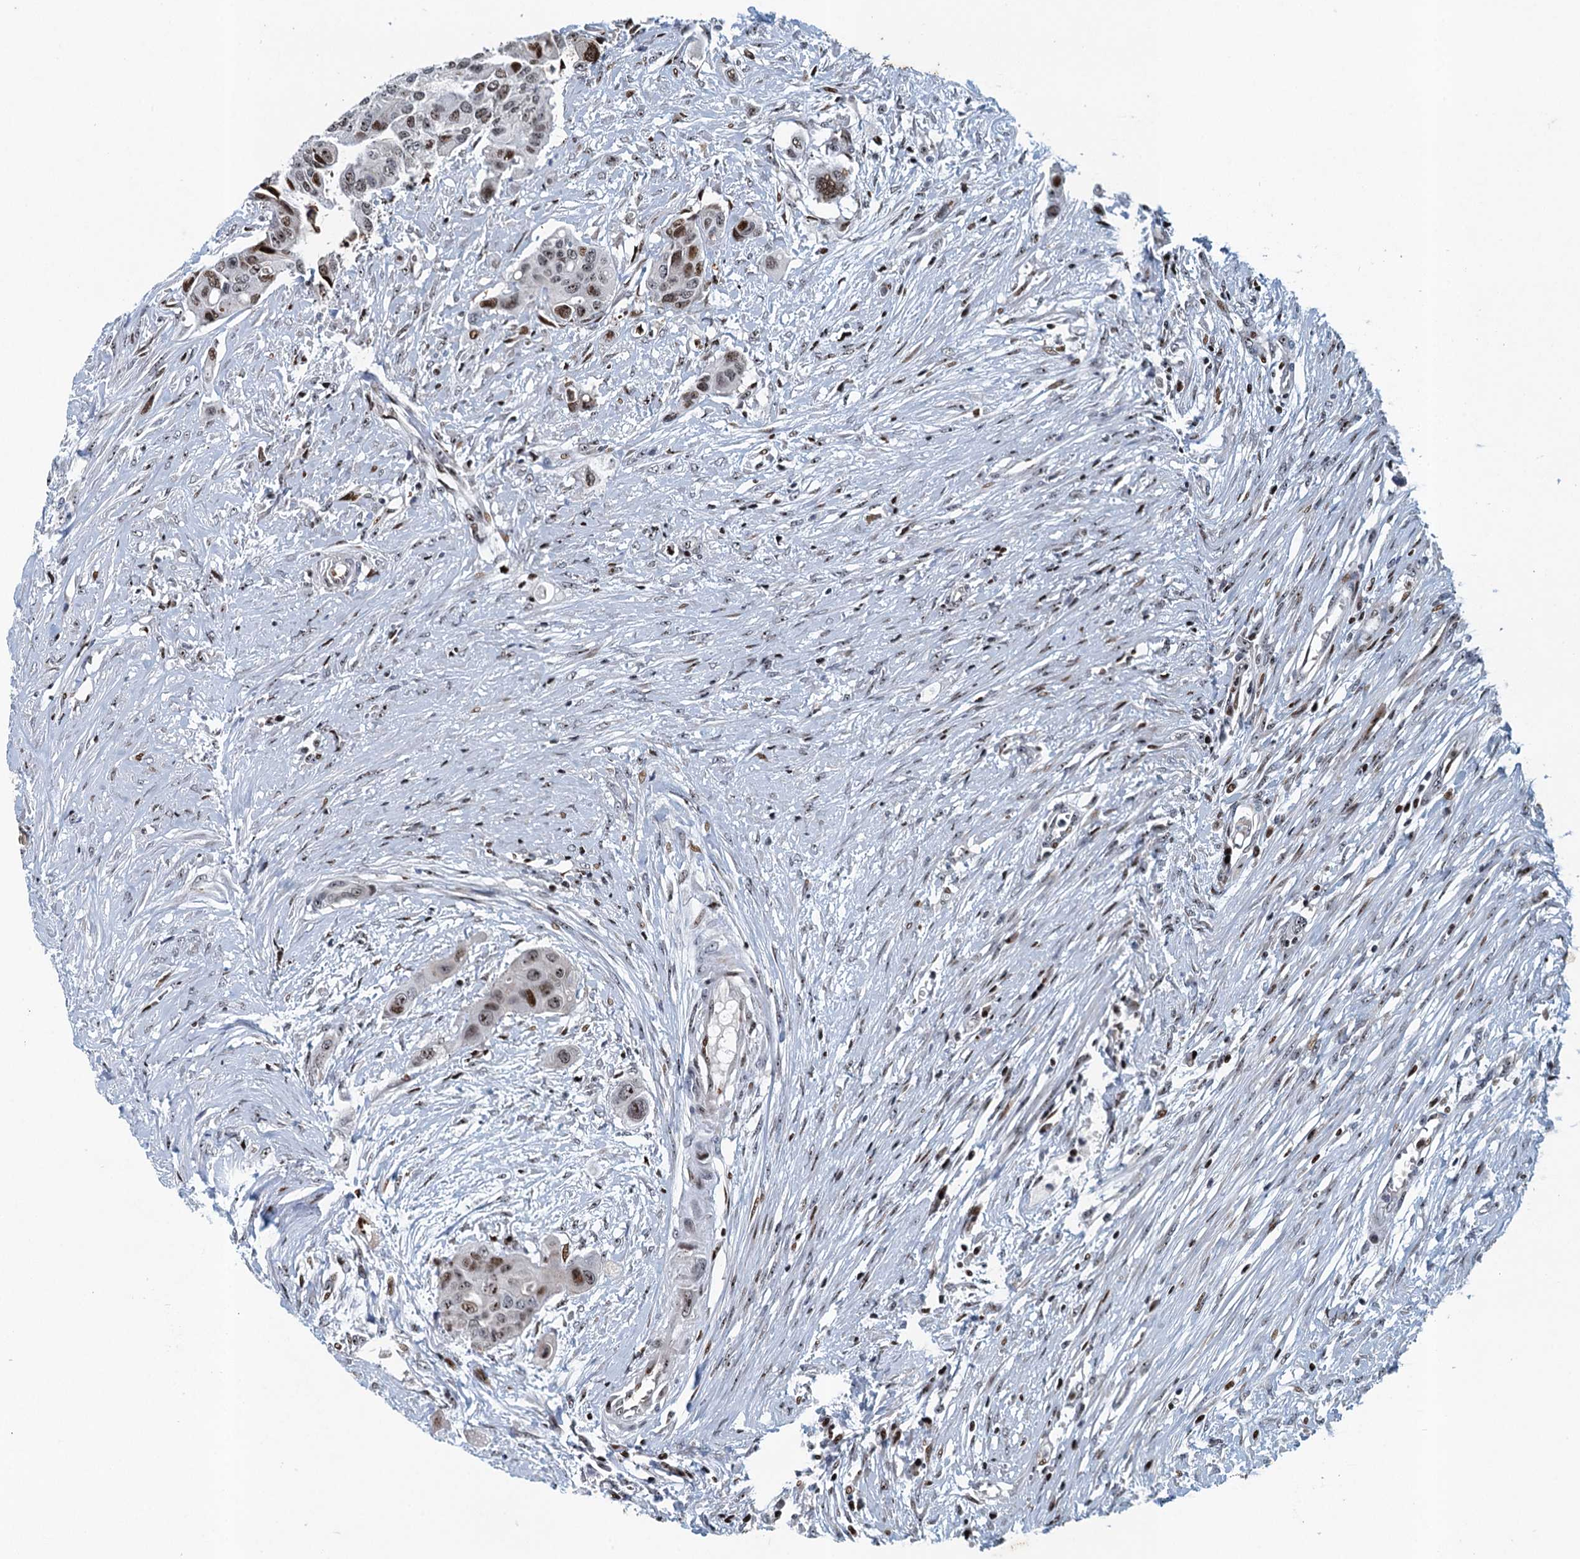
{"staining": {"intensity": "moderate", "quantity": "<25%", "location": "nuclear"}, "tissue": "colorectal cancer", "cell_type": "Tumor cells", "image_type": "cancer", "snomed": [{"axis": "morphology", "description": "Adenocarcinoma, NOS"}, {"axis": "topography", "description": "Colon"}], "caption": "Immunohistochemical staining of colorectal cancer shows moderate nuclear protein staining in approximately <25% of tumor cells.", "gene": "ANKRD13D", "patient": {"sex": "male", "age": 77}}